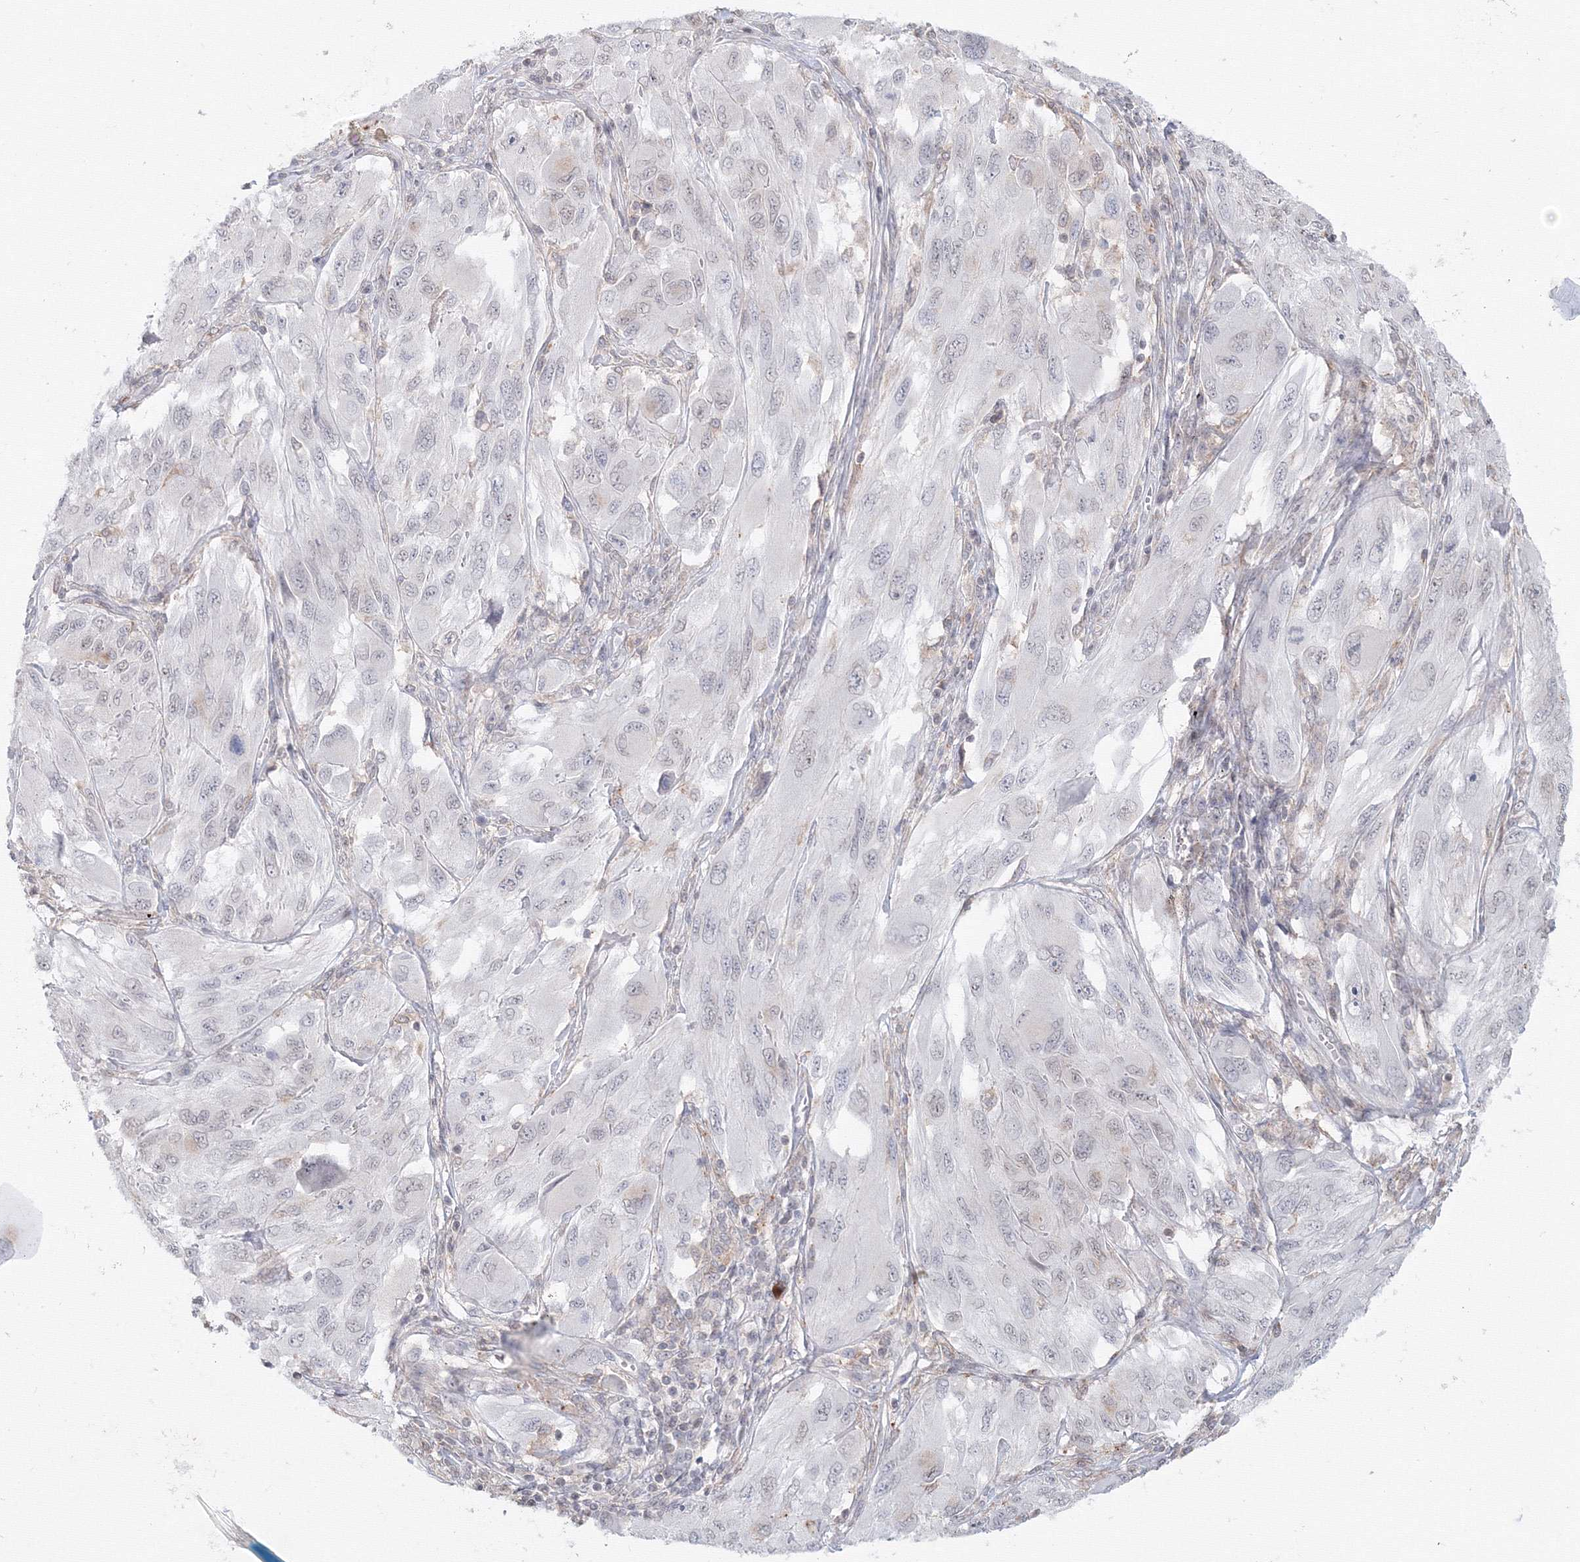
{"staining": {"intensity": "negative", "quantity": "none", "location": "none"}, "tissue": "melanoma", "cell_type": "Tumor cells", "image_type": "cancer", "snomed": [{"axis": "morphology", "description": "Malignant melanoma, NOS"}, {"axis": "topography", "description": "Skin"}], "caption": "There is no significant staining in tumor cells of melanoma.", "gene": "SLC7A7", "patient": {"sex": "female", "age": 91}}